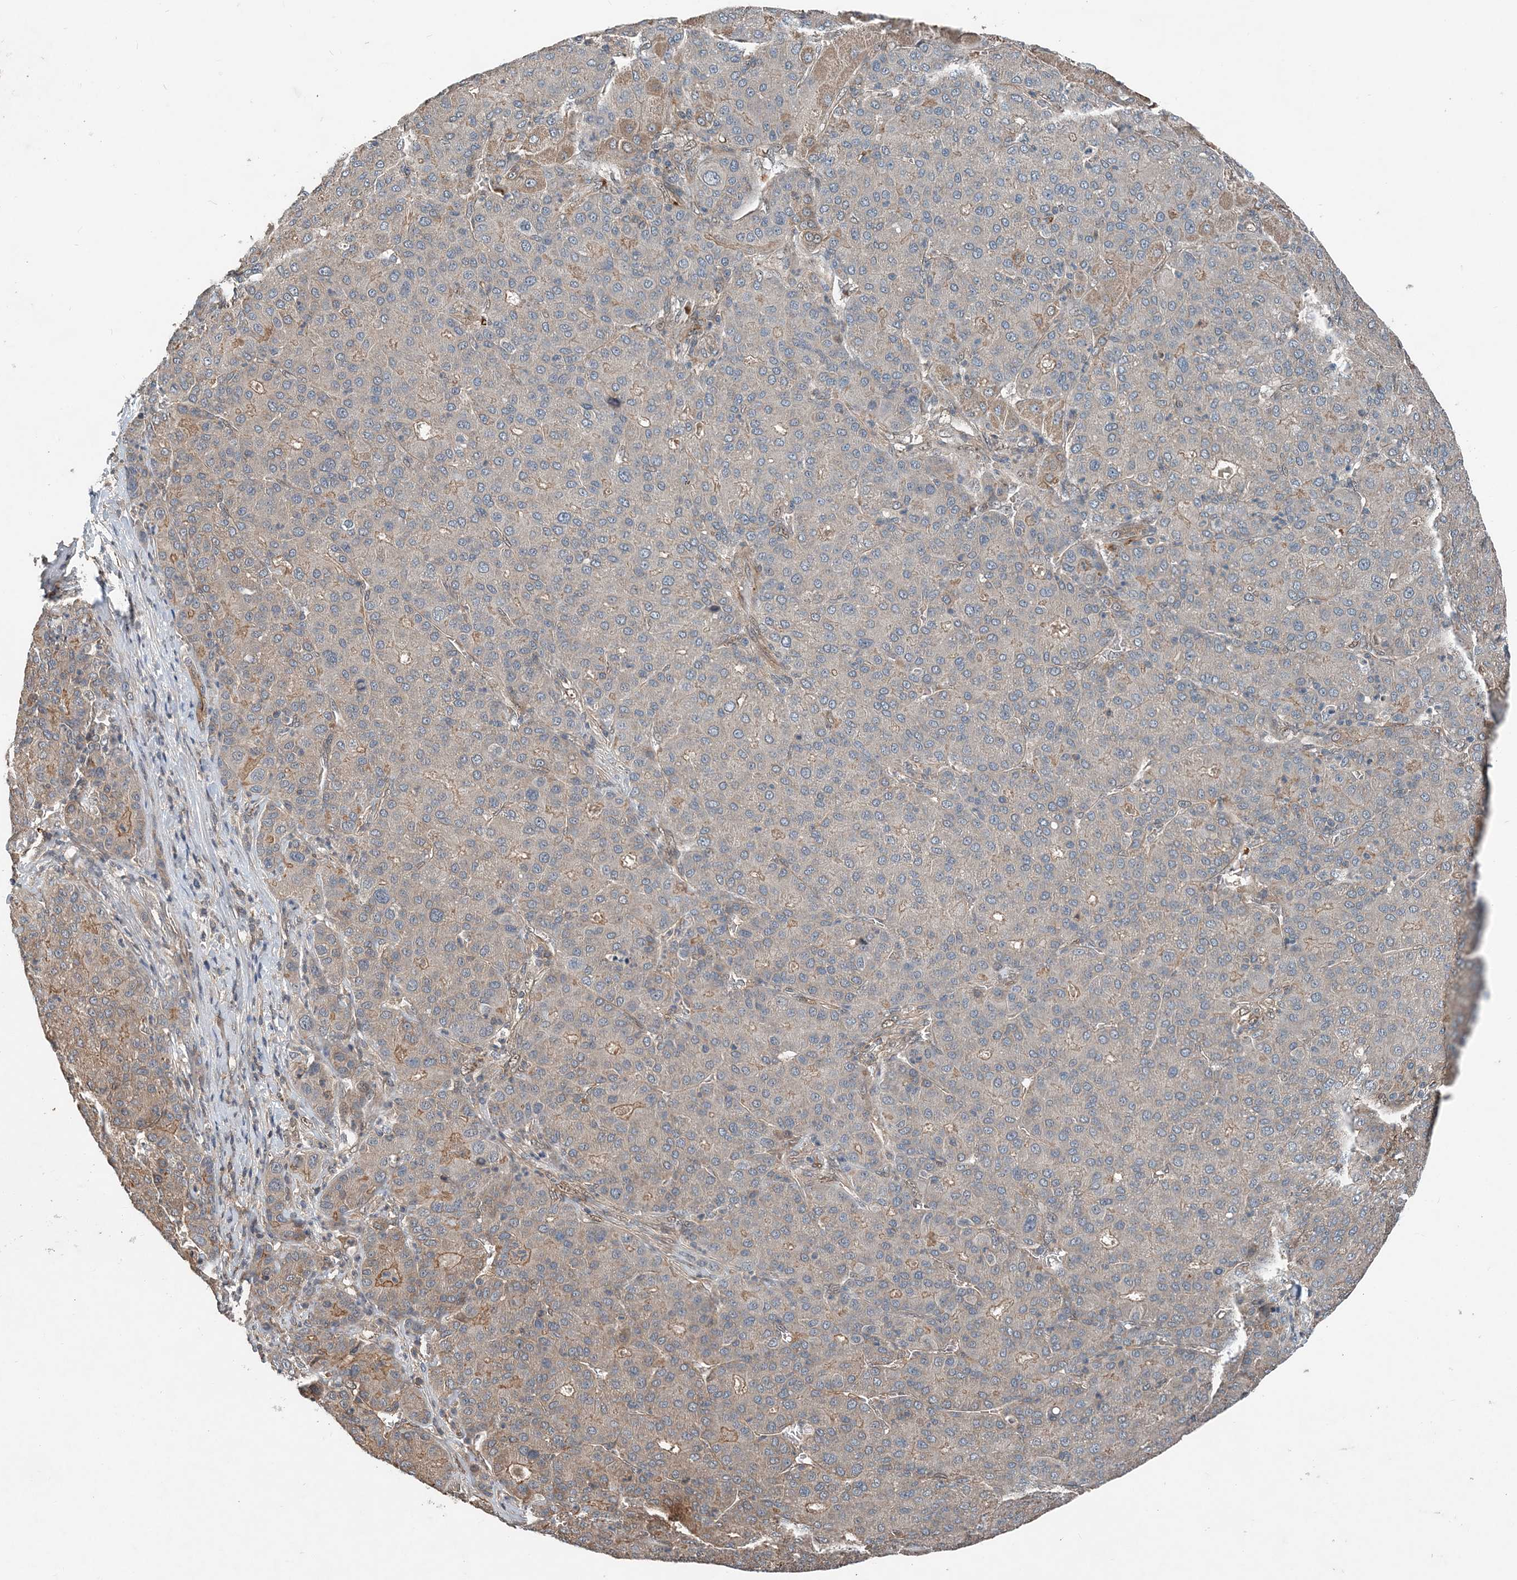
{"staining": {"intensity": "moderate", "quantity": "<25%", "location": "cytoplasmic/membranous"}, "tissue": "liver cancer", "cell_type": "Tumor cells", "image_type": "cancer", "snomed": [{"axis": "morphology", "description": "Carcinoma, Hepatocellular, NOS"}, {"axis": "topography", "description": "Liver"}], "caption": "Immunohistochemistry (IHC) staining of hepatocellular carcinoma (liver), which displays low levels of moderate cytoplasmic/membranous staining in approximately <25% of tumor cells indicating moderate cytoplasmic/membranous protein expression. The staining was performed using DAB (brown) for protein detection and nuclei were counterstained in hematoxylin (blue).", "gene": "SMPD3", "patient": {"sex": "male", "age": 65}}